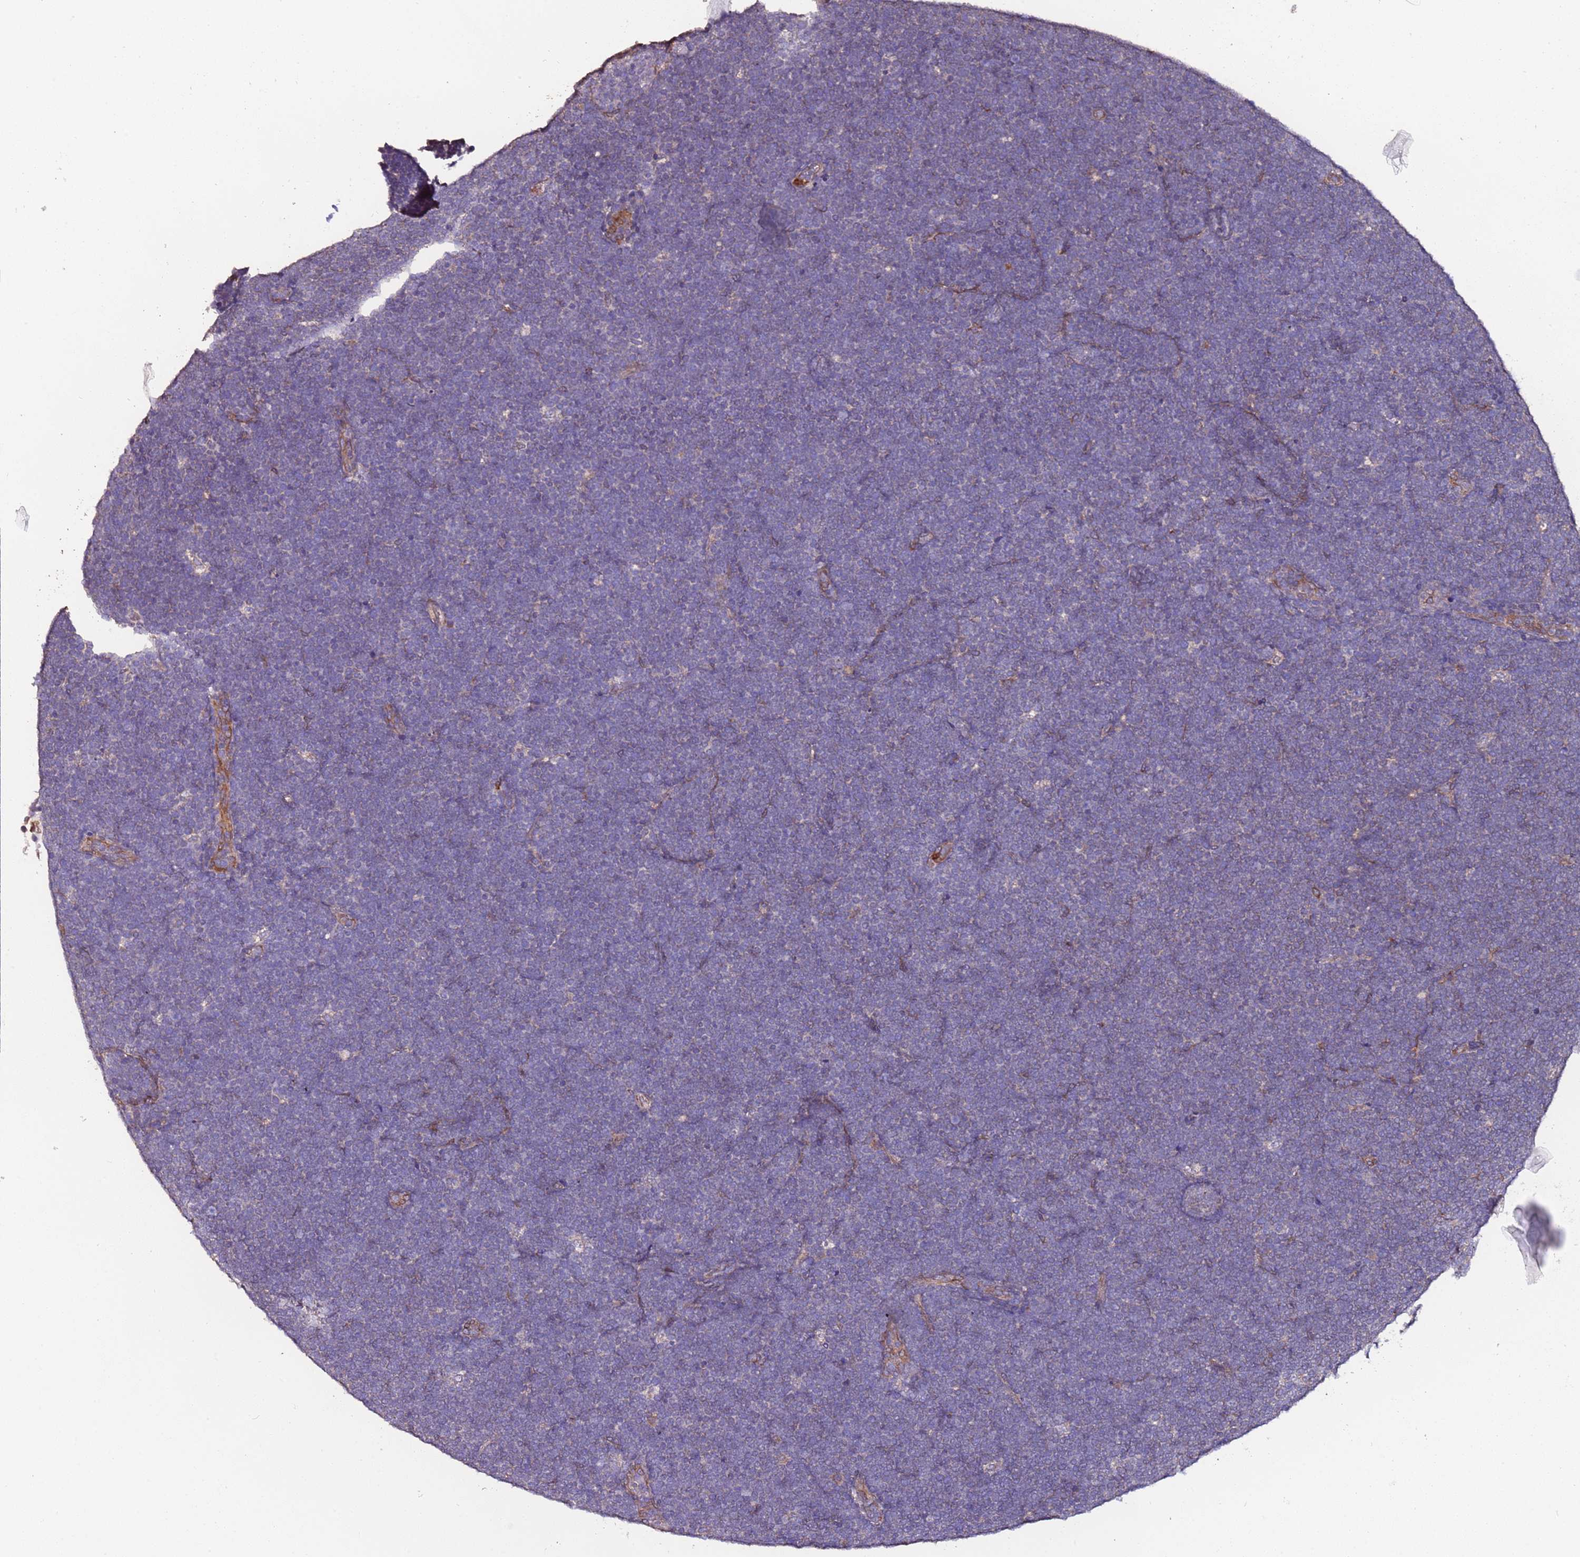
{"staining": {"intensity": "negative", "quantity": "none", "location": "none"}, "tissue": "lymphoma", "cell_type": "Tumor cells", "image_type": "cancer", "snomed": [{"axis": "morphology", "description": "Malignant lymphoma, non-Hodgkin's type, High grade"}, {"axis": "topography", "description": "Lymph node"}], "caption": "A high-resolution micrograph shows immunohistochemistry (IHC) staining of lymphoma, which shows no significant positivity in tumor cells.", "gene": "SLC41A3", "patient": {"sex": "male", "age": 13}}